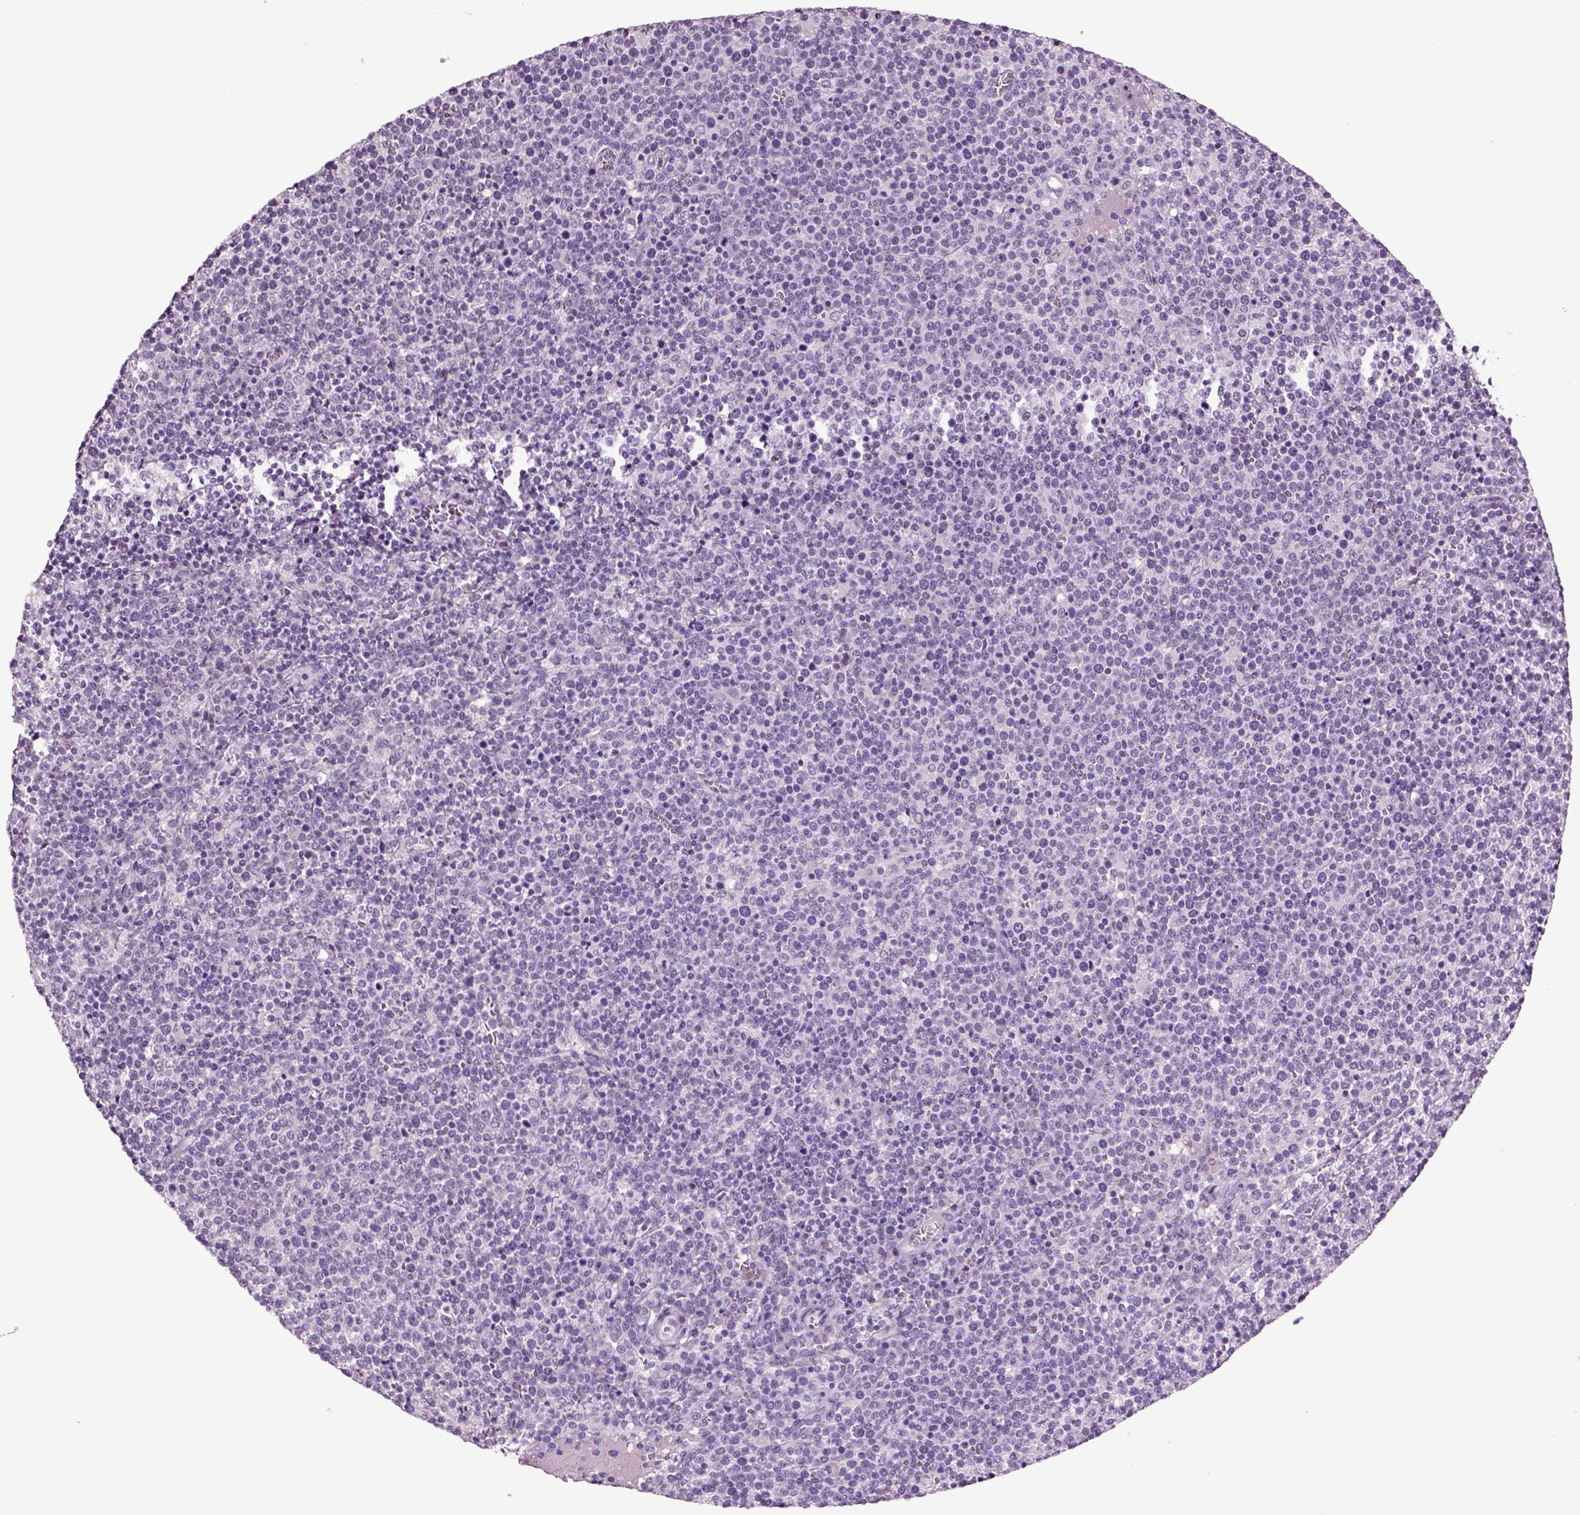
{"staining": {"intensity": "negative", "quantity": "none", "location": "none"}, "tissue": "lymphoma", "cell_type": "Tumor cells", "image_type": "cancer", "snomed": [{"axis": "morphology", "description": "Malignant lymphoma, non-Hodgkin's type, High grade"}, {"axis": "topography", "description": "Lymph node"}], "caption": "The histopathology image exhibits no staining of tumor cells in malignant lymphoma, non-Hodgkin's type (high-grade). (IHC, brightfield microscopy, high magnification).", "gene": "SLC17A6", "patient": {"sex": "male", "age": 61}}